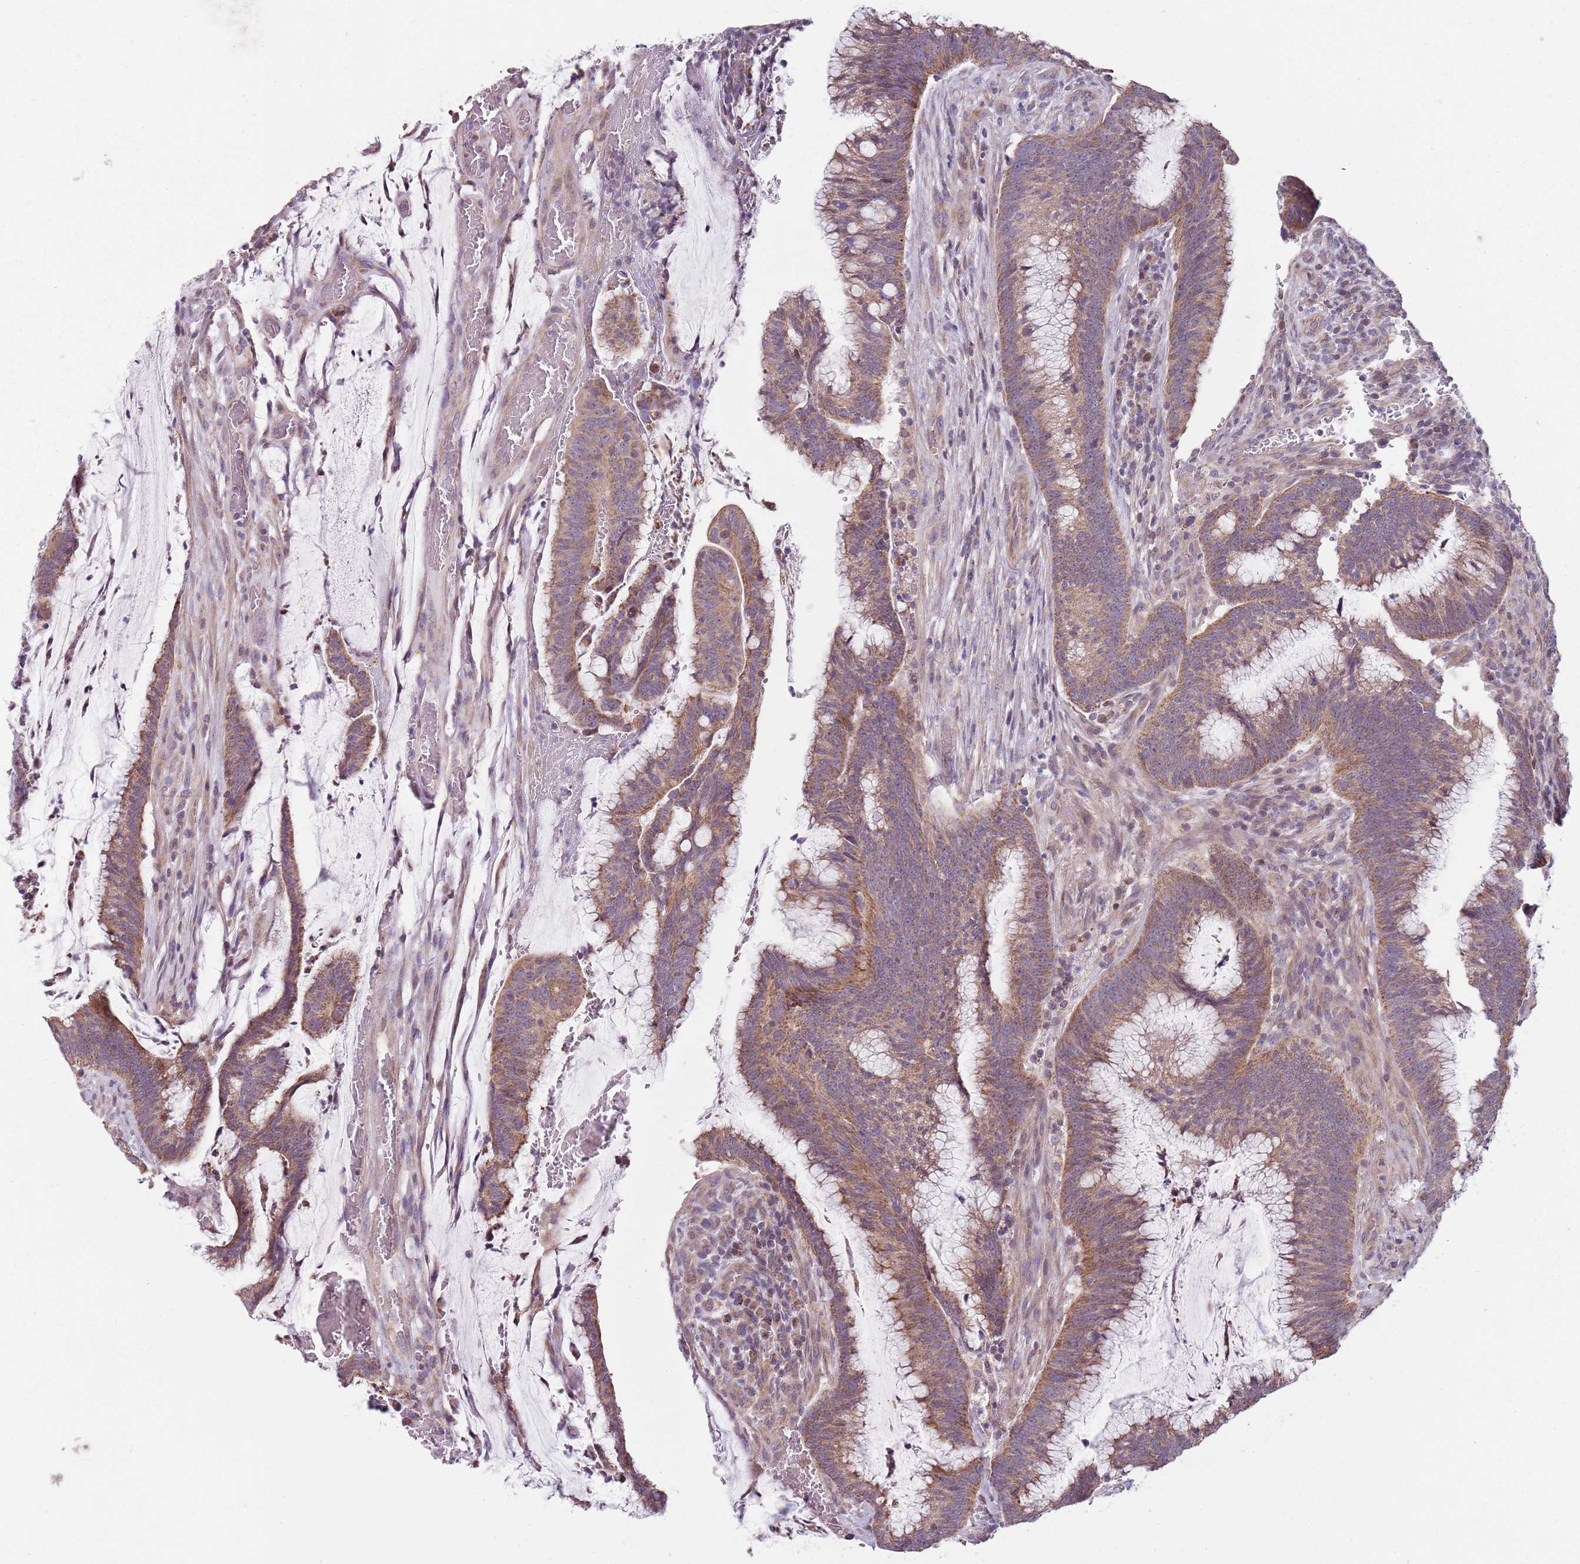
{"staining": {"intensity": "moderate", "quantity": ">75%", "location": "cytoplasmic/membranous"}, "tissue": "colorectal cancer", "cell_type": "Tumor cells", "image_type": "cancer", "snomed": [{"axis": "morphology", "description": "Adenocarcinoma, NOS"}, {"axis": "topography", "description": "Rectum"}], "caption": "Adenocarcinoma (colorectal) tissue reveals moderate cytoplasmic/membranous staining in approximately >75% of tumor cells", "gene": "GAS8", "patient": {"sex": "female", "age": 77}}